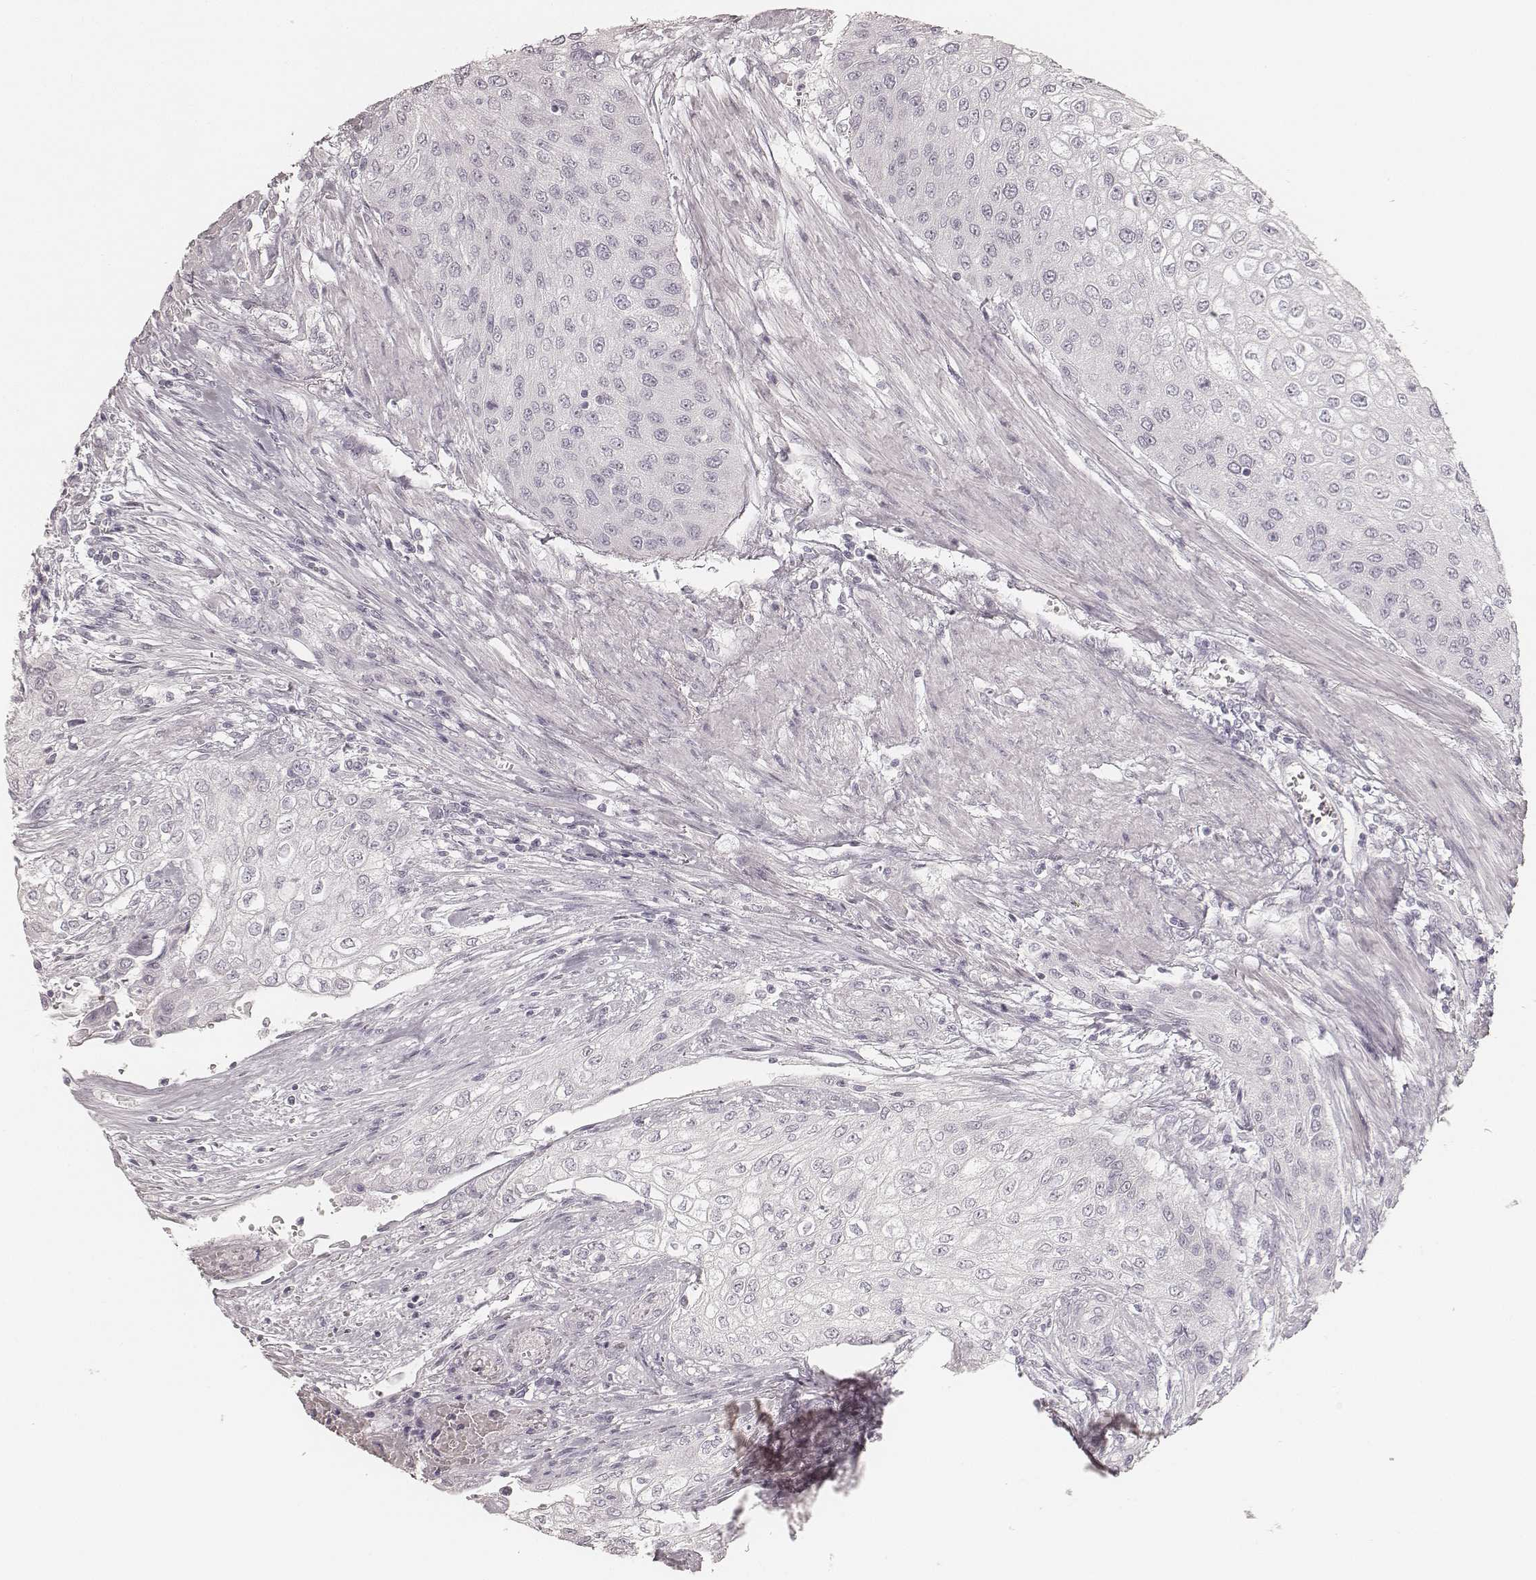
{"staining": {"intensity": "negative", "quantity": "none", "location": "none"}, "tissue": "urothelial cancer", "cell_type": "Tumor cells", "image_type": "cancer", "snomed": [{"axis": "morphology", "description": "Urothelial carcinoma, High grade"}, {"axis": "topography", "description": "Urinary bladder"}], "caption": "Immunohistochemistry of human urothelial carcinoma (high-grade) displays no positivity in tumor cells. (Brightfield microscopy of DAB (3,3'-diaminobenzidine) immunohistochemistry (IHC) at high magnification).", "gene": "KRT72", "patient": {"sex": "male", "age": 62}}